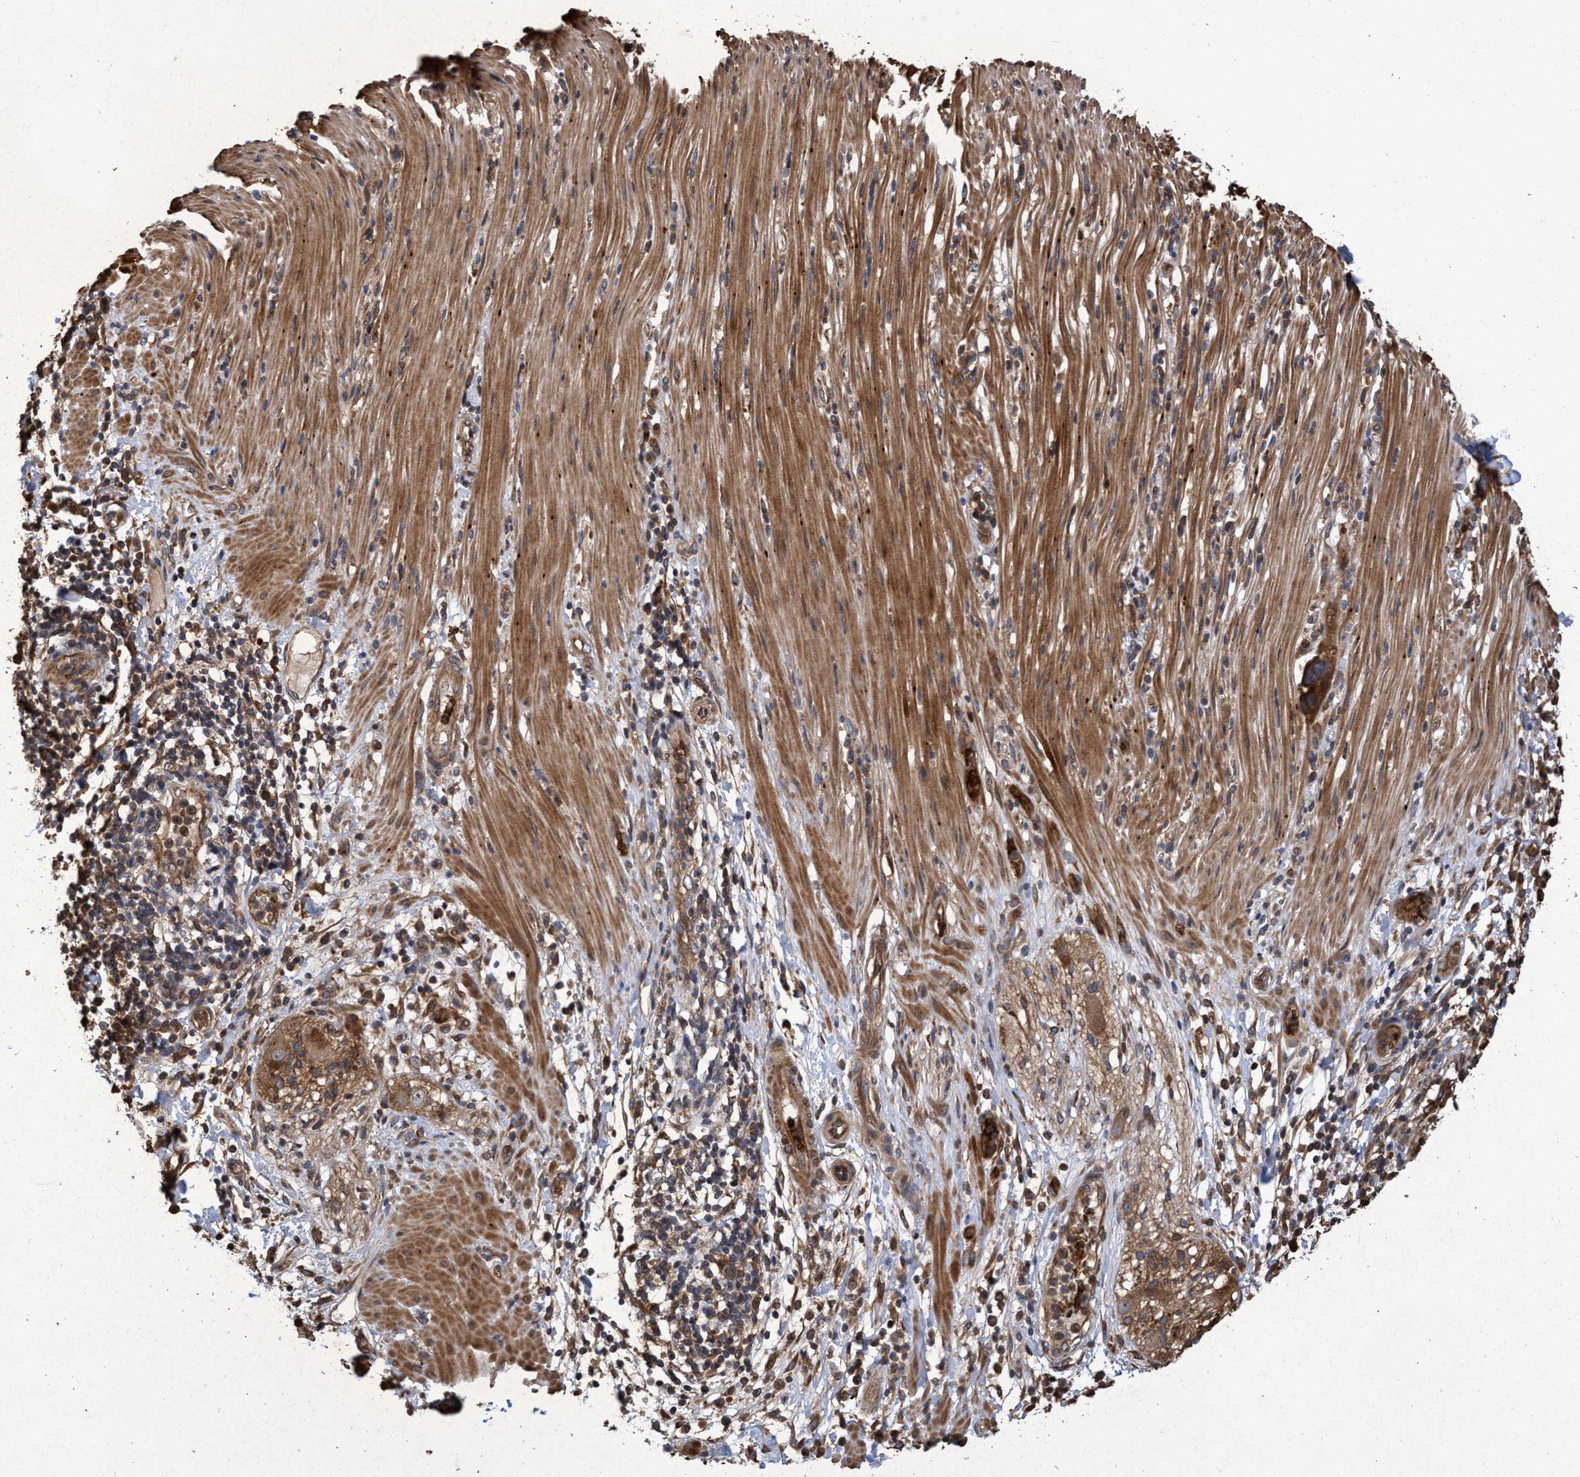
{"staining": {"intensity": "strong", "quantity": ">75%", "location": "cytoplasmic/membranous"}, "tissue": "pancreatic cancer", "cell_type": "Tumor cells", "image_type": "cancer", "snomed": [{"axis": "morphology", "description": "Adenocarcinoma, NOS"}, {"axis": "topography", "description": "Pancreas"}], "caption": "Immunohistochemistry (IHC) image of neoplastic tissue: human pancreatic cancer stained using immunohistochemistry demonstrates high levels of strong protein expression localized specifically in the cytoplasmic/membranous of tumor cells, appearing as a cytoplasmic/membranous brown color.", "gene": "CHMP6", "patient": {"sex": "female", "age": 71}}